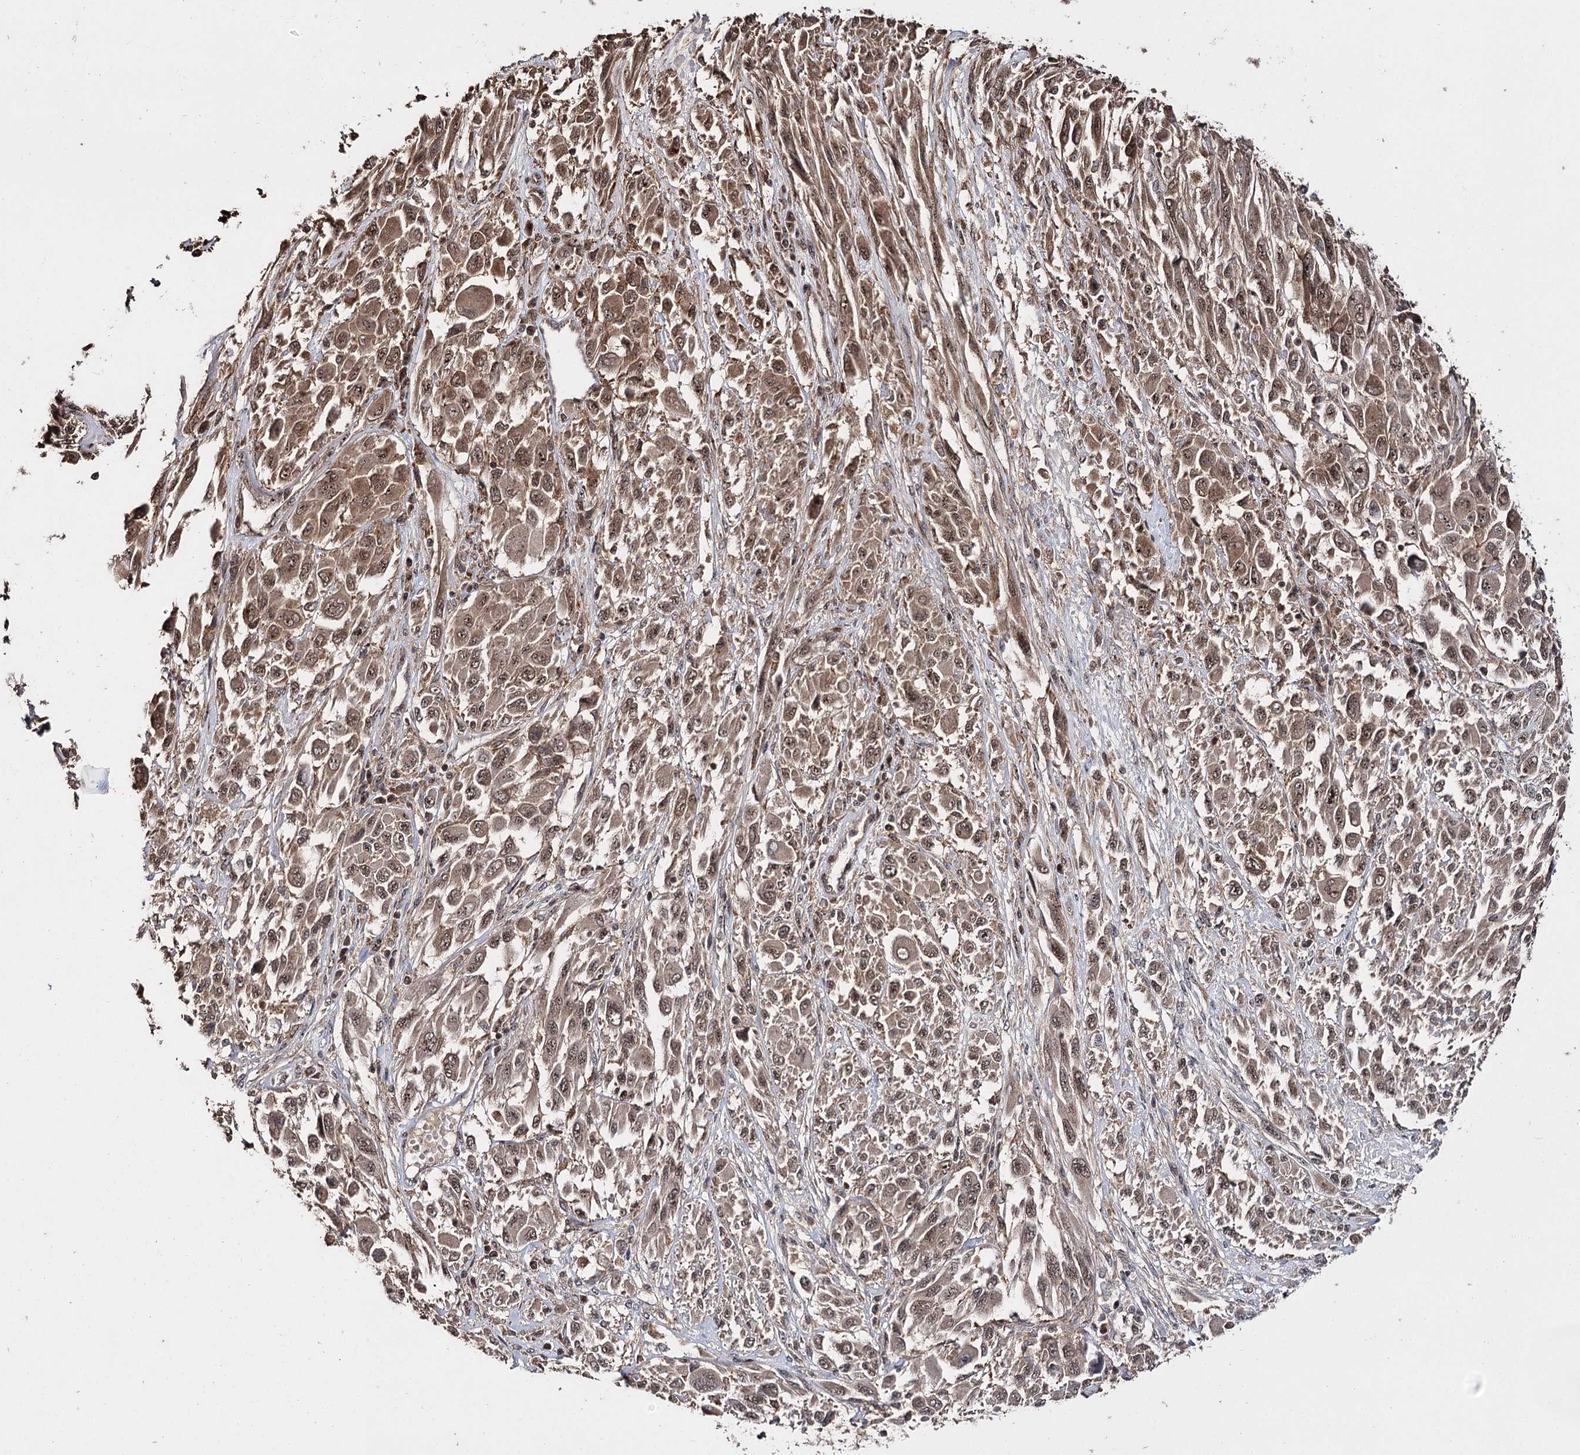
{"staining": {"intensity": "moderate", "quantity": ">75%", "location": "cytoplasmic/membranous,nuclear"}, "tissue": "melanoma", "cell_type": "Tumor cells", "image_type": "cancer", "snomed": [{"axis": "morphology", "description": "Malignant melanoma, NOS"}, {"axis": "topography", "description": "Skin"}], "caption": "Approximately >75% of tumor cells in melanoma exhibit moderate cytoplasmic/membranous and nuclear protein positivity as visualized by brown immunohistochemical staining.", "gene": "MKNK2", "patient": {"sex": "female", "age": 91}}